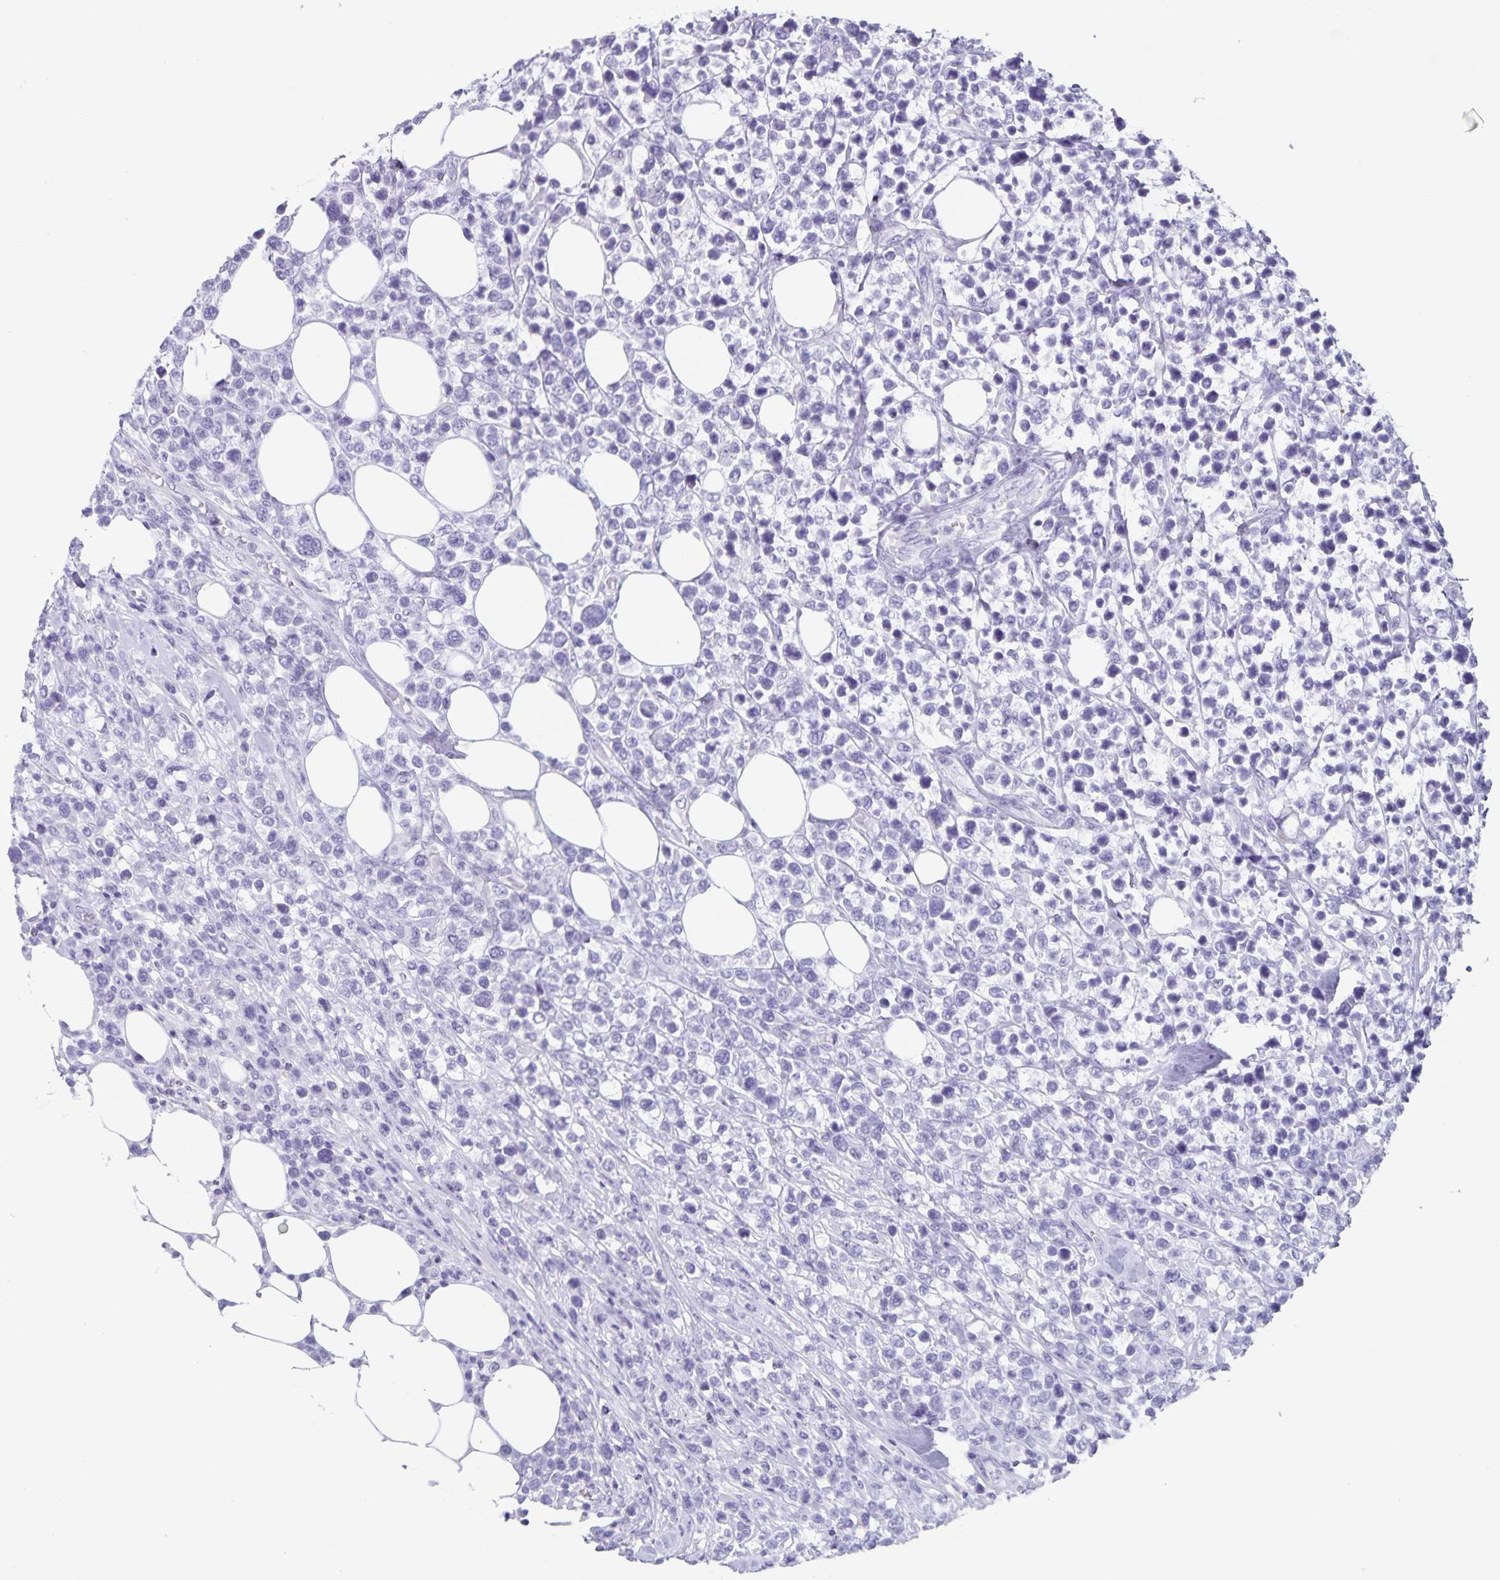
{"staining": {"intensity": "negative", "quantity": "none", "location": "none"}, "tissue": "lymphoma", "cell_type": "Tumor cells", "image_type": "cancer", "snomed": [{"axis": "morphology", "description": "Malignant lymphoma, non-Hodgkin's type, High grade"}, {"axis": "topography", "description": "Soft tissue"}], "caption": "Immunohistochemical staining of human lymphoma exhibits no significant expression in tumor cells.", "gene": "C11orf42", "patient": {"sex": "female", "age": 56}}